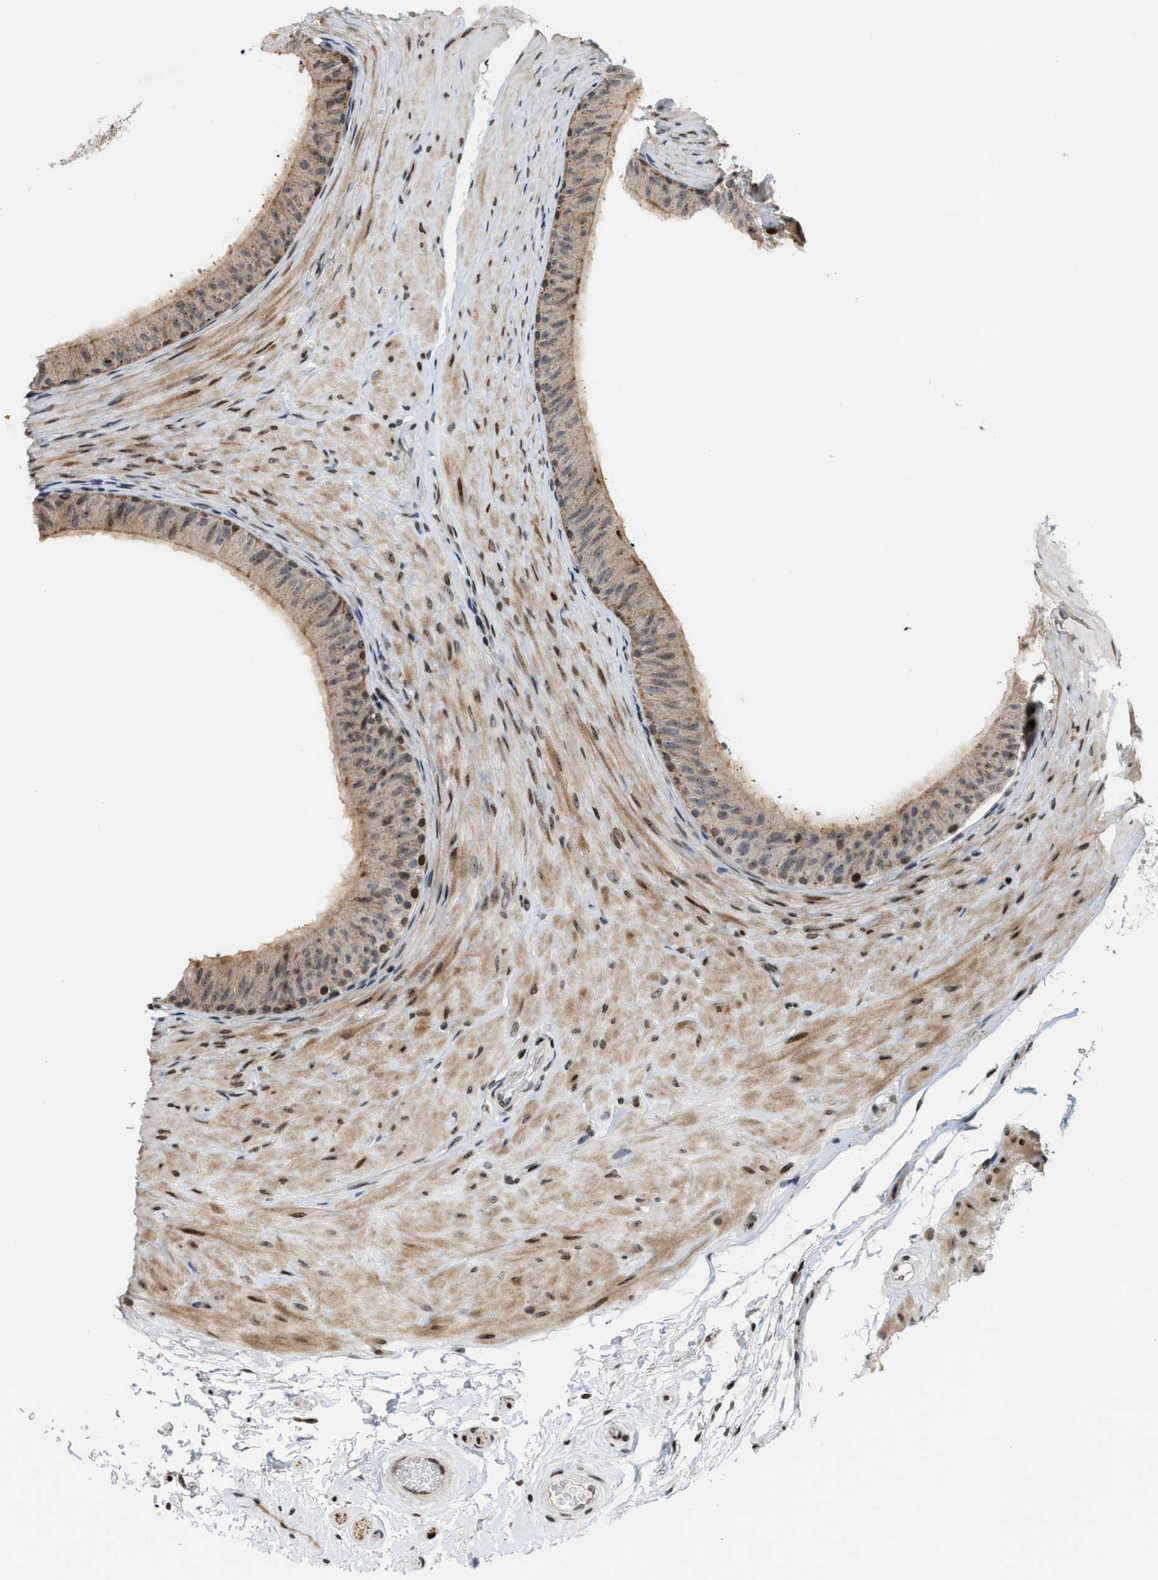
{"staining": {"intensity": "moderate", "quantity": ">75%", "location": "cytoplasmic/membranous,nuclear"}, "tissue": "epididymis", "cell_type": "Glandular cells", "image_type": "normal", "snomed": [{"axis": "morphology", "description": "Normal tissue, NOS"}, {"axis": "topography", "description": "Epididymis"}], "caption": "Immunohistochemistry (IHC) photomicrograph of unremarkable epididymis: human epididymis stained using IHC exhibits medium levels of moderate protein expression localized specifically in the cytoplasmic/membranous,nuclear of glandular cells, appearing as a cytoplasmic/membranous,nuclear brown color.", "gene": "PDZD2", "patient": {"sex": "male", "age": 34}}